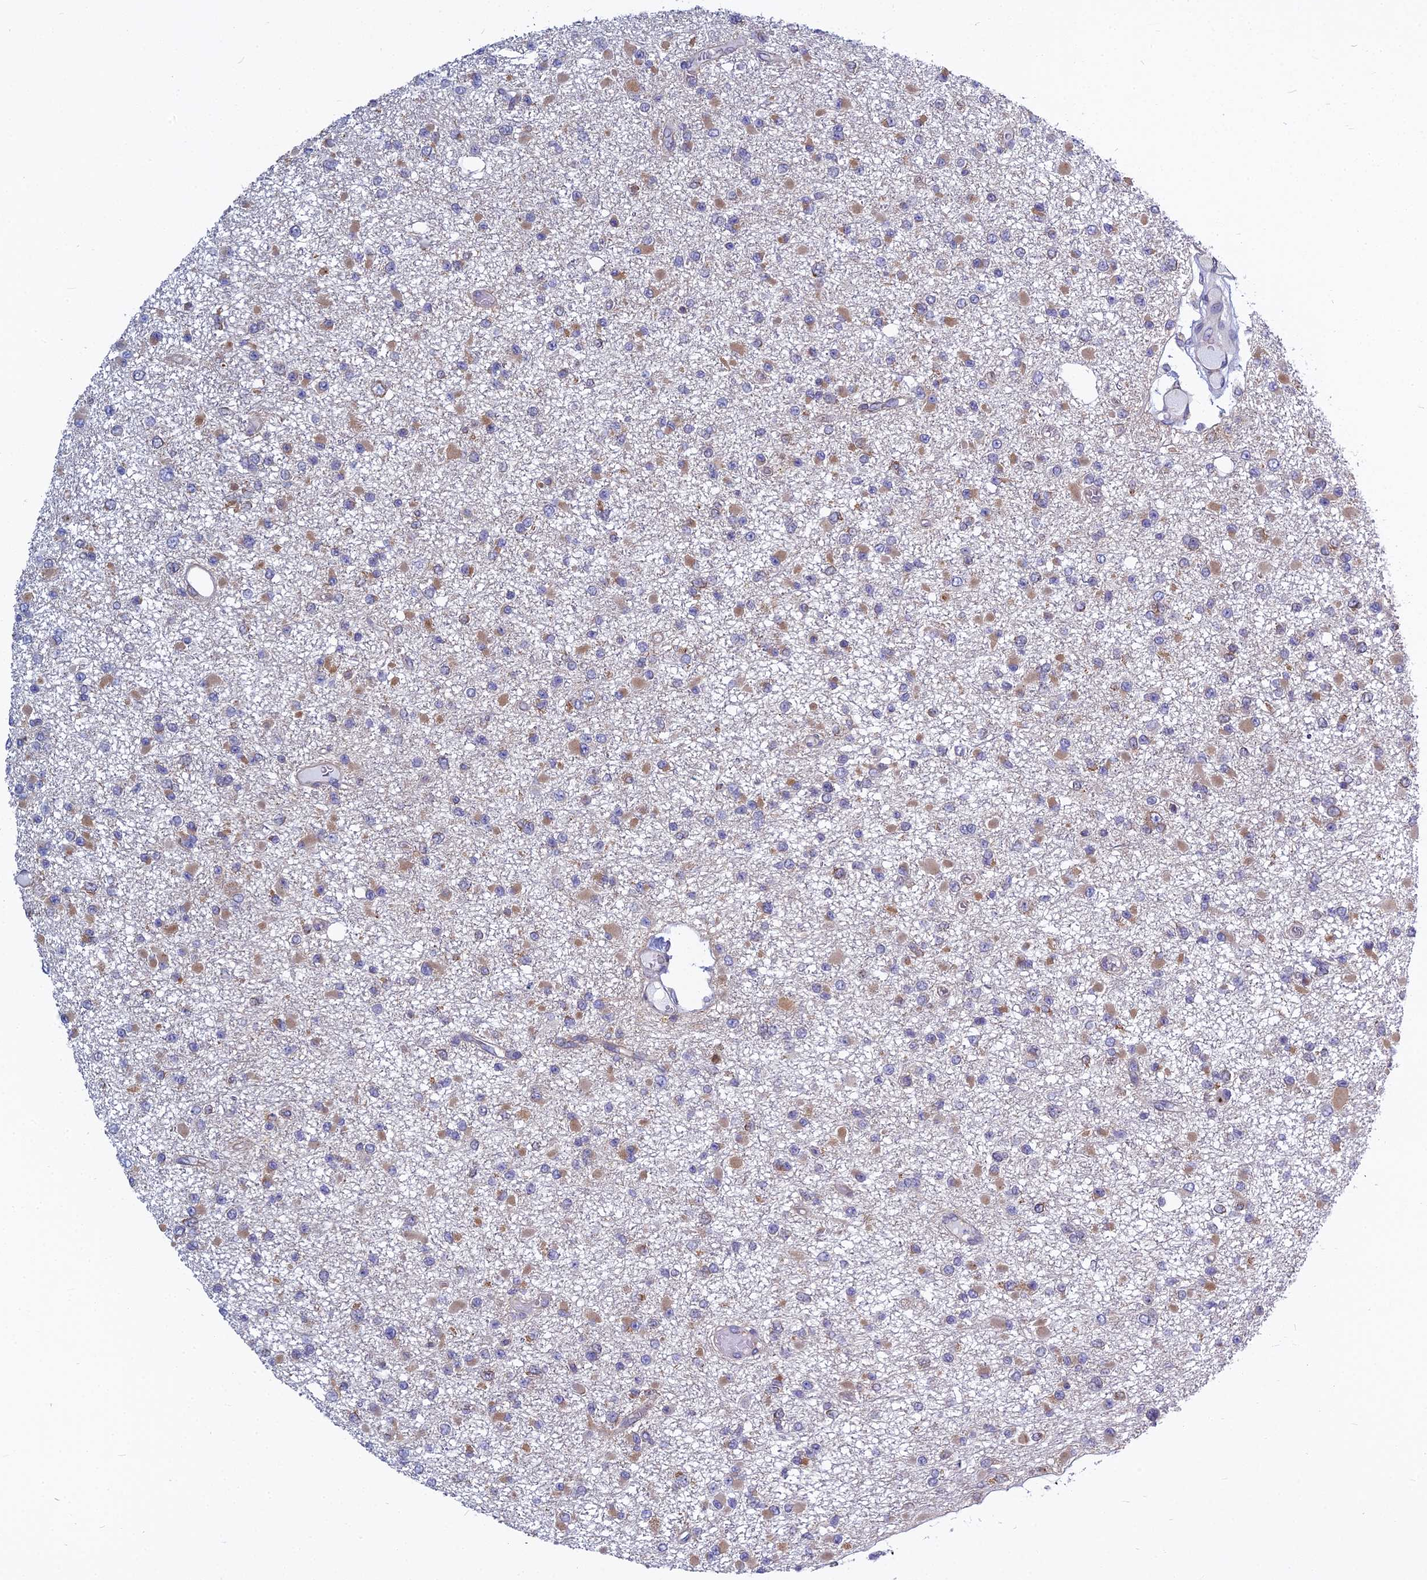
{"staining": {"intensity": "moderate", "quantity": "<25%", "location": "cytoplasmic/membranous"}, "tissue": "glioma", "cell_type": "Tumor cells", "image_type": "cancer", "snomed": [{"axis": "morphology", "description": "Glioma, malignant, Low grade"}, {"axis": "topography", "description": "Brain"}], "caption": "IHC of glioma demonstrates low levels of moderate cytoplasmic/membranous staining in approximately <25% of tumor cells.", "gene": "KIAA1143", "patient": {"sex": "female", "age": 22}}